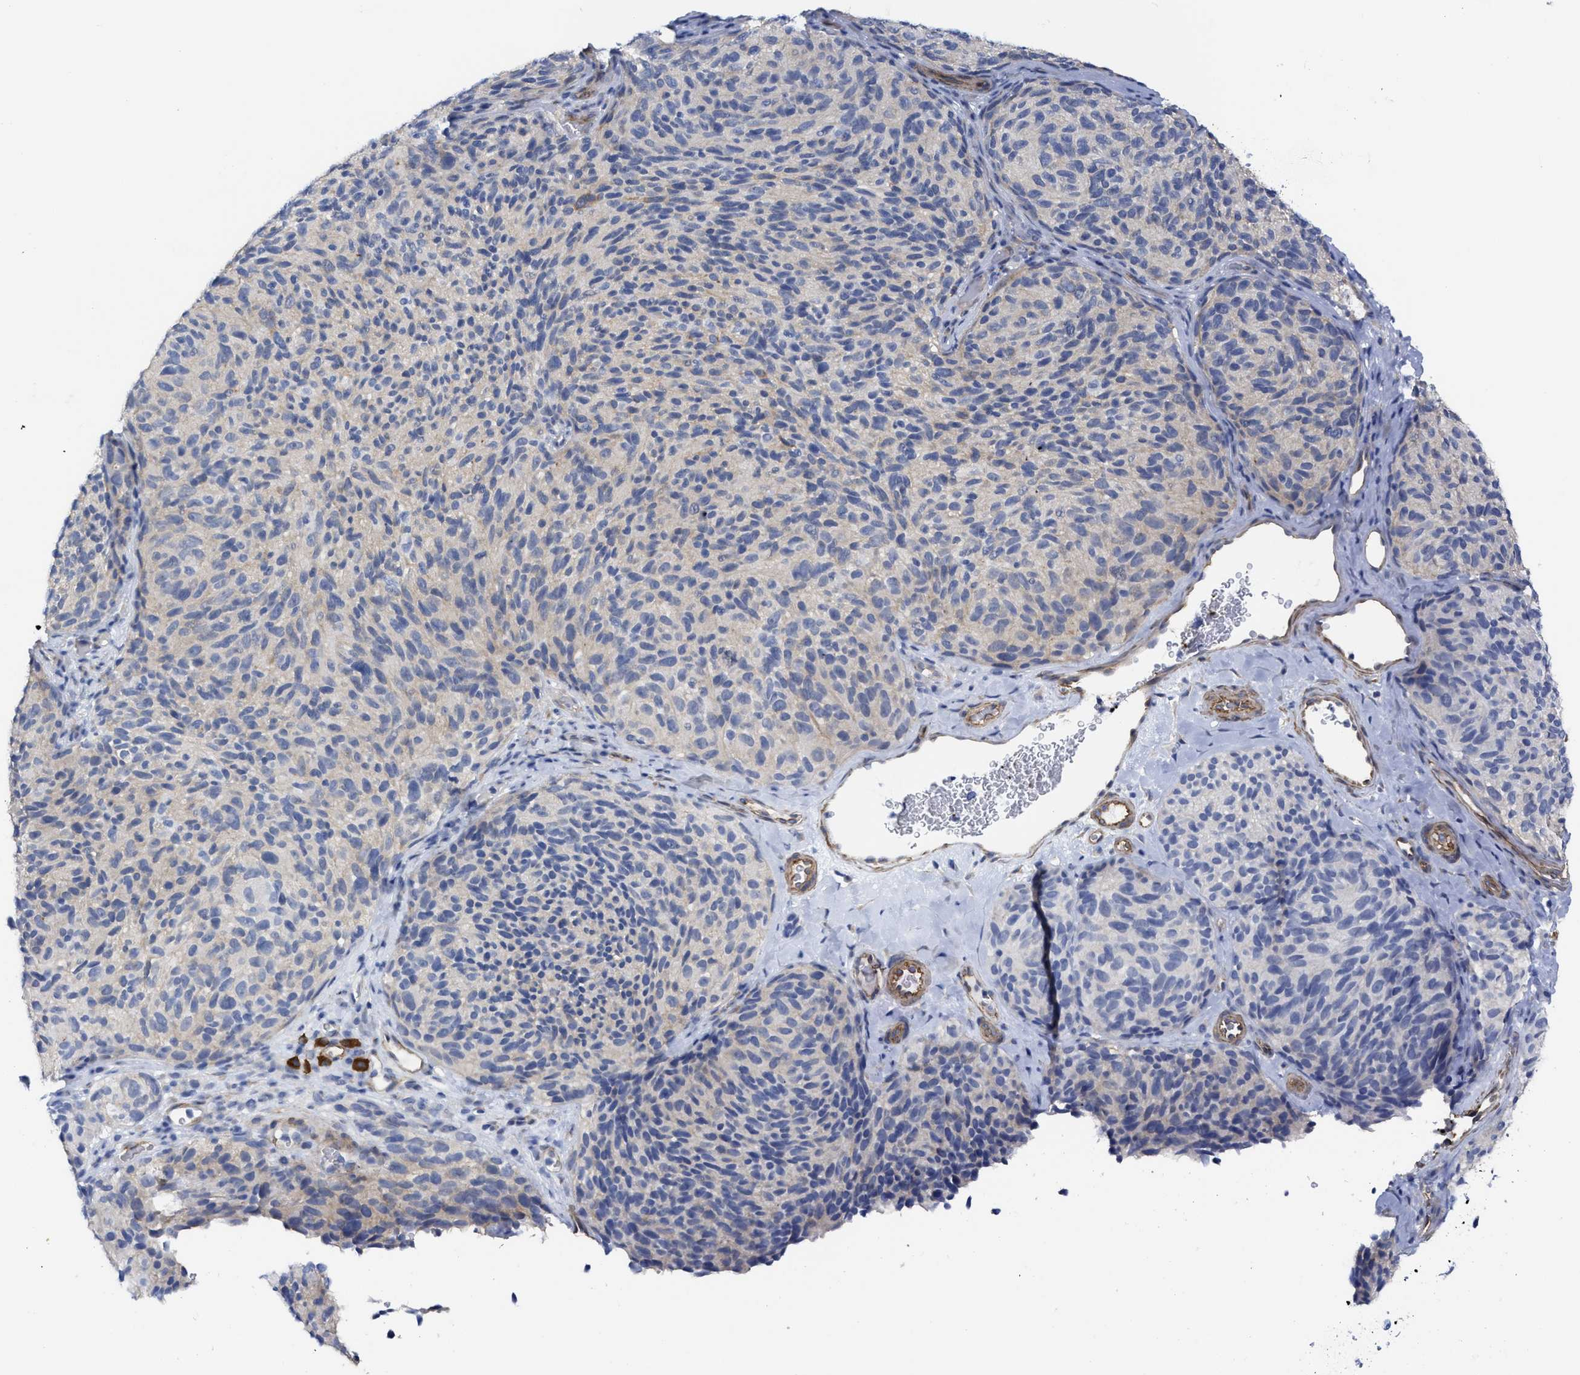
{"staining": {"intensity": "weak", "quantity": "<25%", "location": "cytoplasmic/membranous"}, "tissue": "melanoma", "cell_type": "Tumor cells", "image_type": "cancer", "snomed": [{"axis": "morphology", "description": "Malignant melanoma, NOS"}, {"axis": "topography", "description": "Skin"}], "caption": "Tumor cells show no significant protein positivity in malignant melanoma.", "gene": "TUB", "patient": {"sex": "female", "age": 73}}